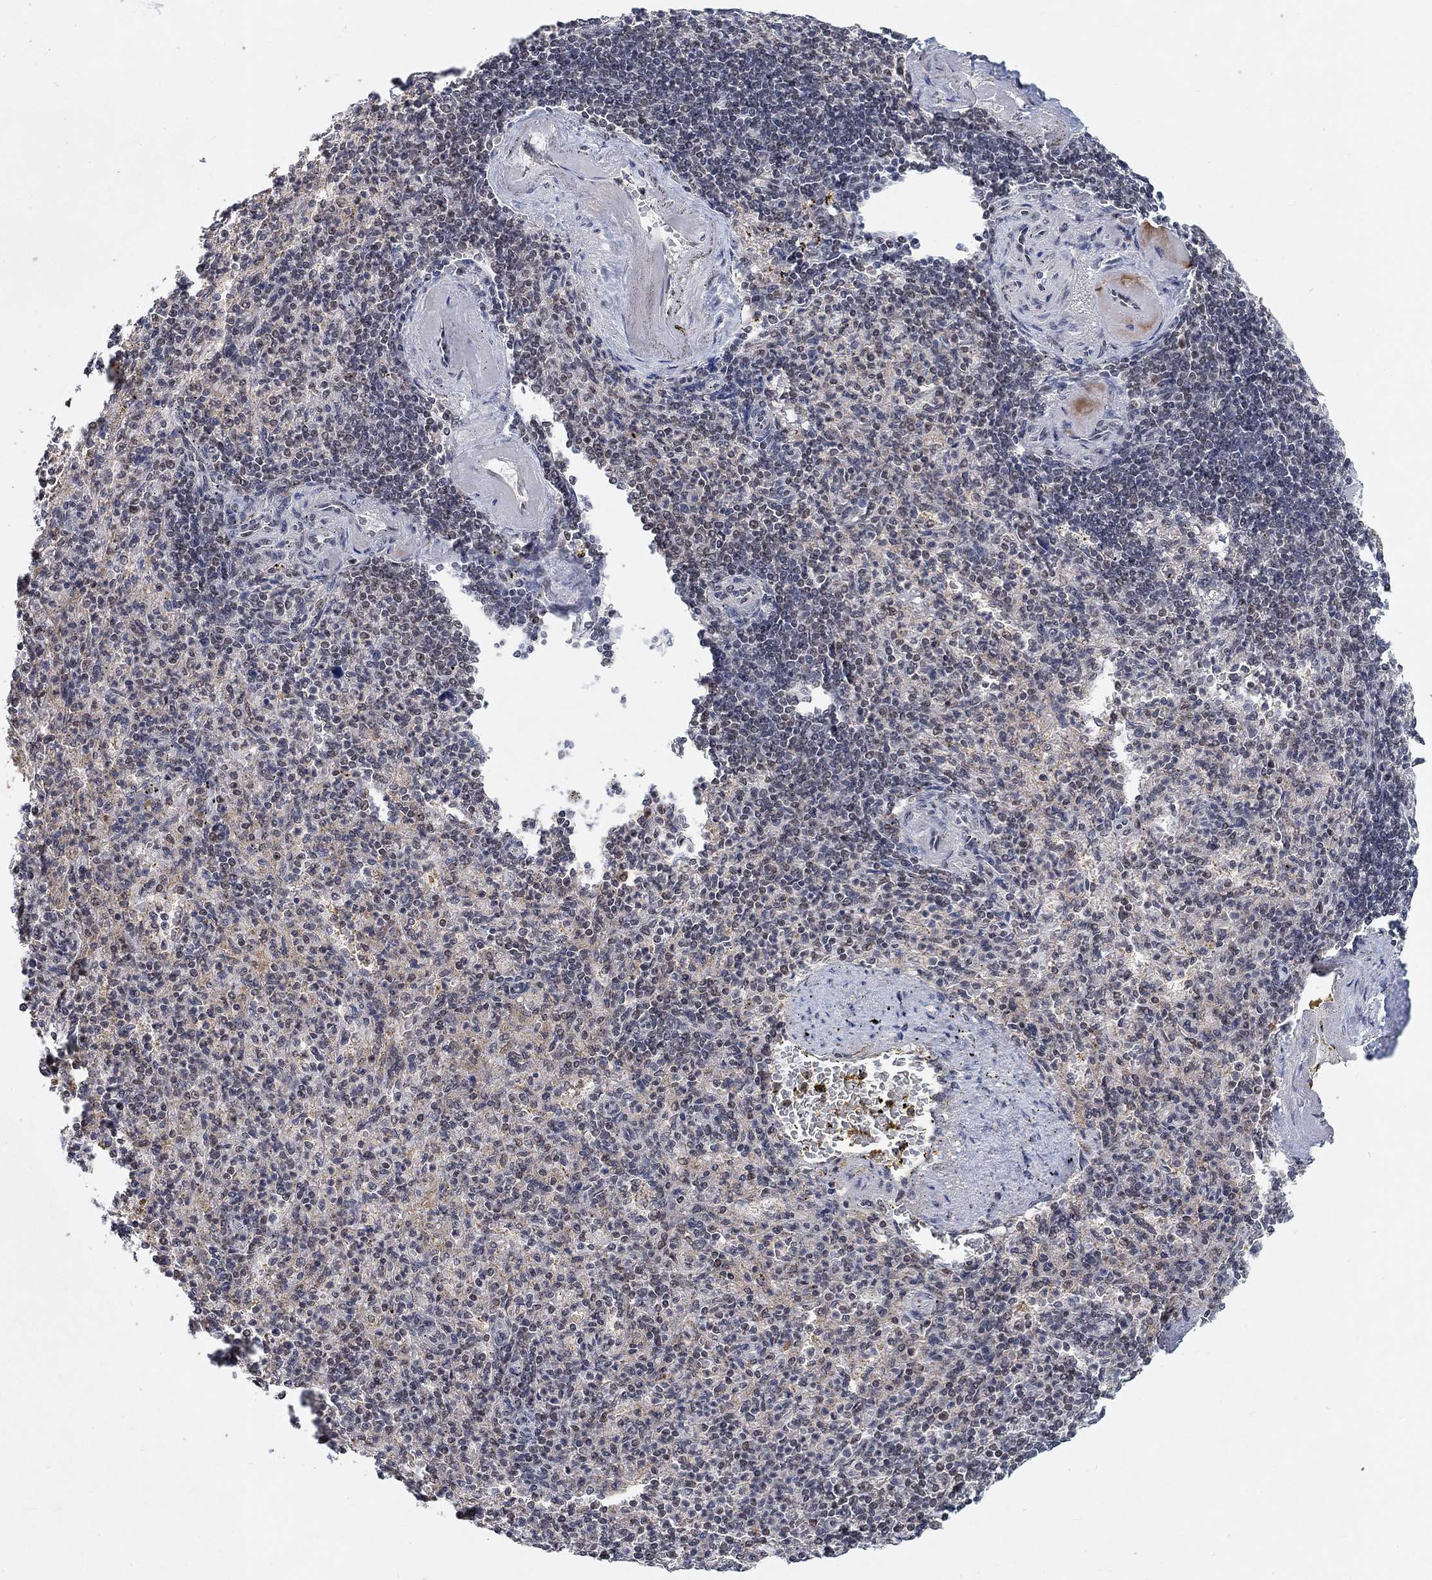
{"staining": {"intensity": "negative", "quantity": "none", "location": "none"}, "tissue": "spleen", "cell_type": "Cells in red pulp", "image_type": "normal", "snomed": [{"axis": "morphology", "description": "Normal tissue, NOS"}, {"axis": "topography", "description": "Spleen"}], "caption": "Spleen stained for a protein using immunohistochemistry (IHC) exhibits no staining cells in red pulp.", "gene": "THAP8", "patient": {"sex": "female", "age": 74}}